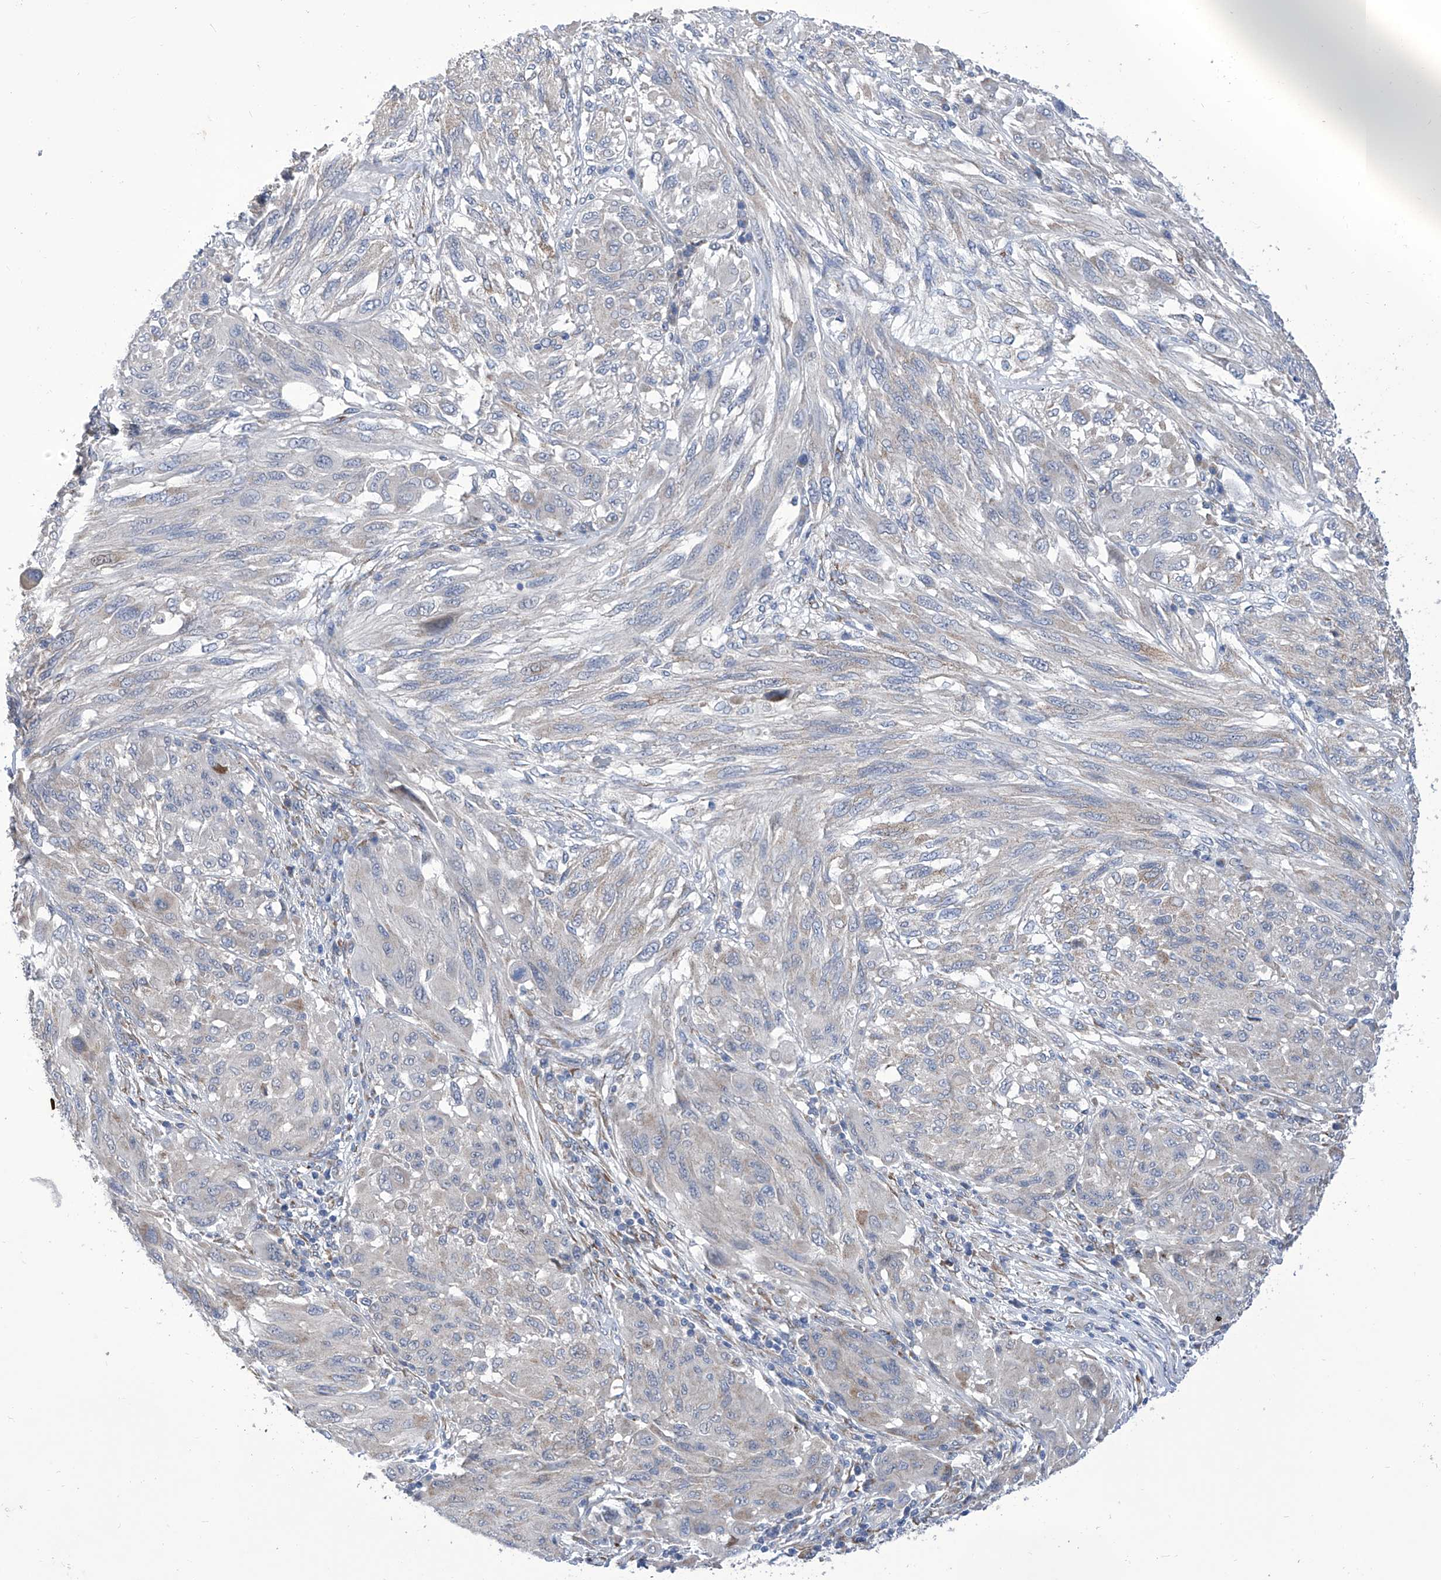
{"staining": {"intensity": "negative", "quantity": "none", "location": "none"}, "tissue": "melanoma", "cell_type": "Tumor cells", "image_type": "cancer", "snomed": [{"axis": "morphology", "description": "Malignant melanoma, NOS"}, {"axis": "topography", "description": "Skin"}], "caption": "Immunohistochemistry (IHC) of malignant melanoma displays no staining in tumor cells. (IHC, brightfield microscopy, high magnification).", "gene": "TJAP1", "patient": {"sex": "female", "age": 91}}